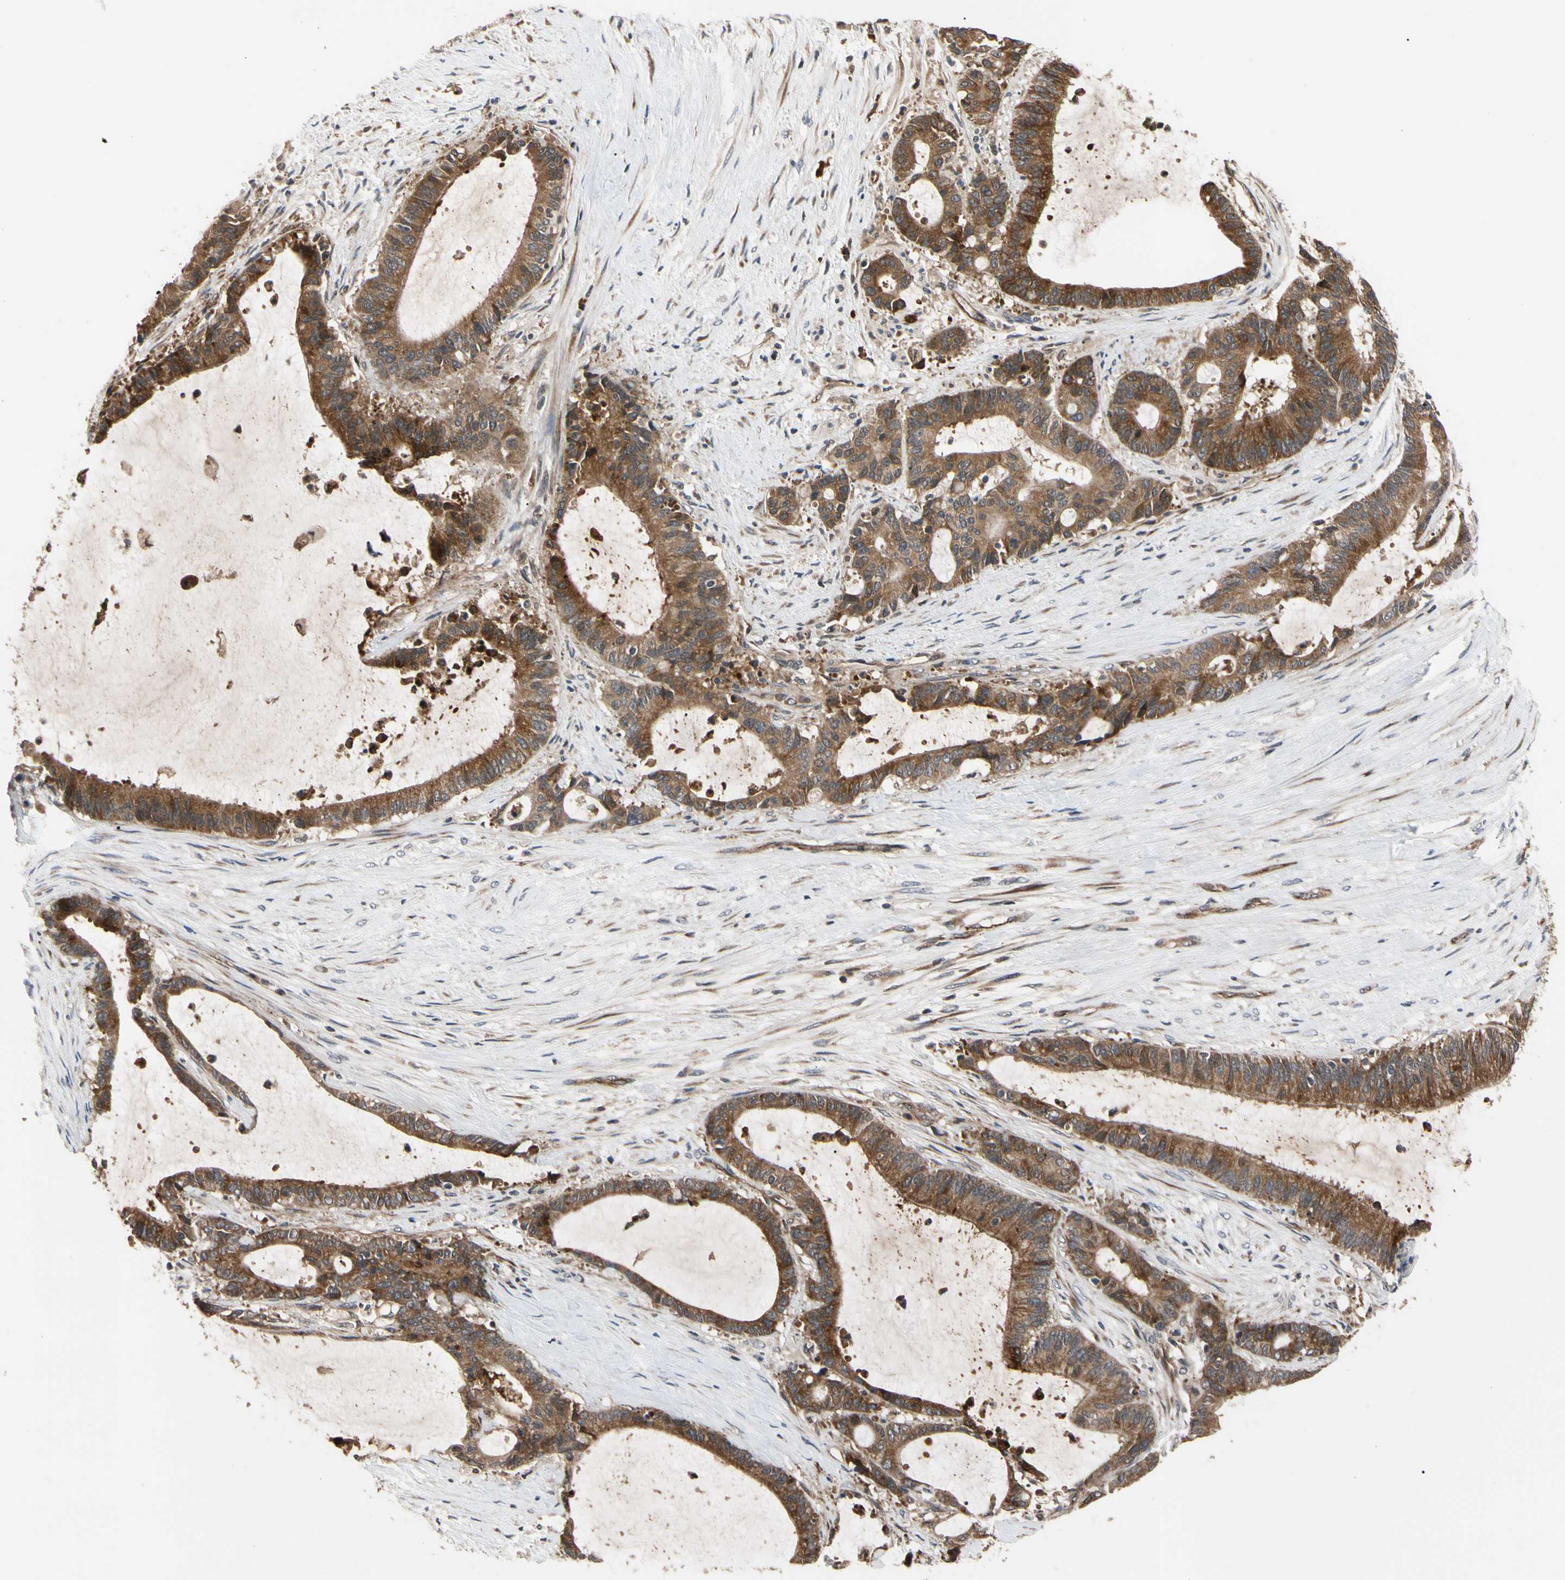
{"staining": {"intensity": "strong", "quantity": ">75%", "location": "cytoplasmic/membranous"}, "tissue": "liver cancer", "cell_type": "Tumor cells", "image_type": "cancer", "snomed": [{"axis": "morphology", "description": "Cholangiocarcinoma"}, {"axis": "topography", "description": "Liver"}], "caption": "Immunohistochemical staining of human liver cancer (cholangiocarcinoma) shows strong cytoplasmic/membranous protein staining in approximately >75% of tumor cells.", "gene": "CYTIP", "patient": {"sex": "female", "age": 73}}